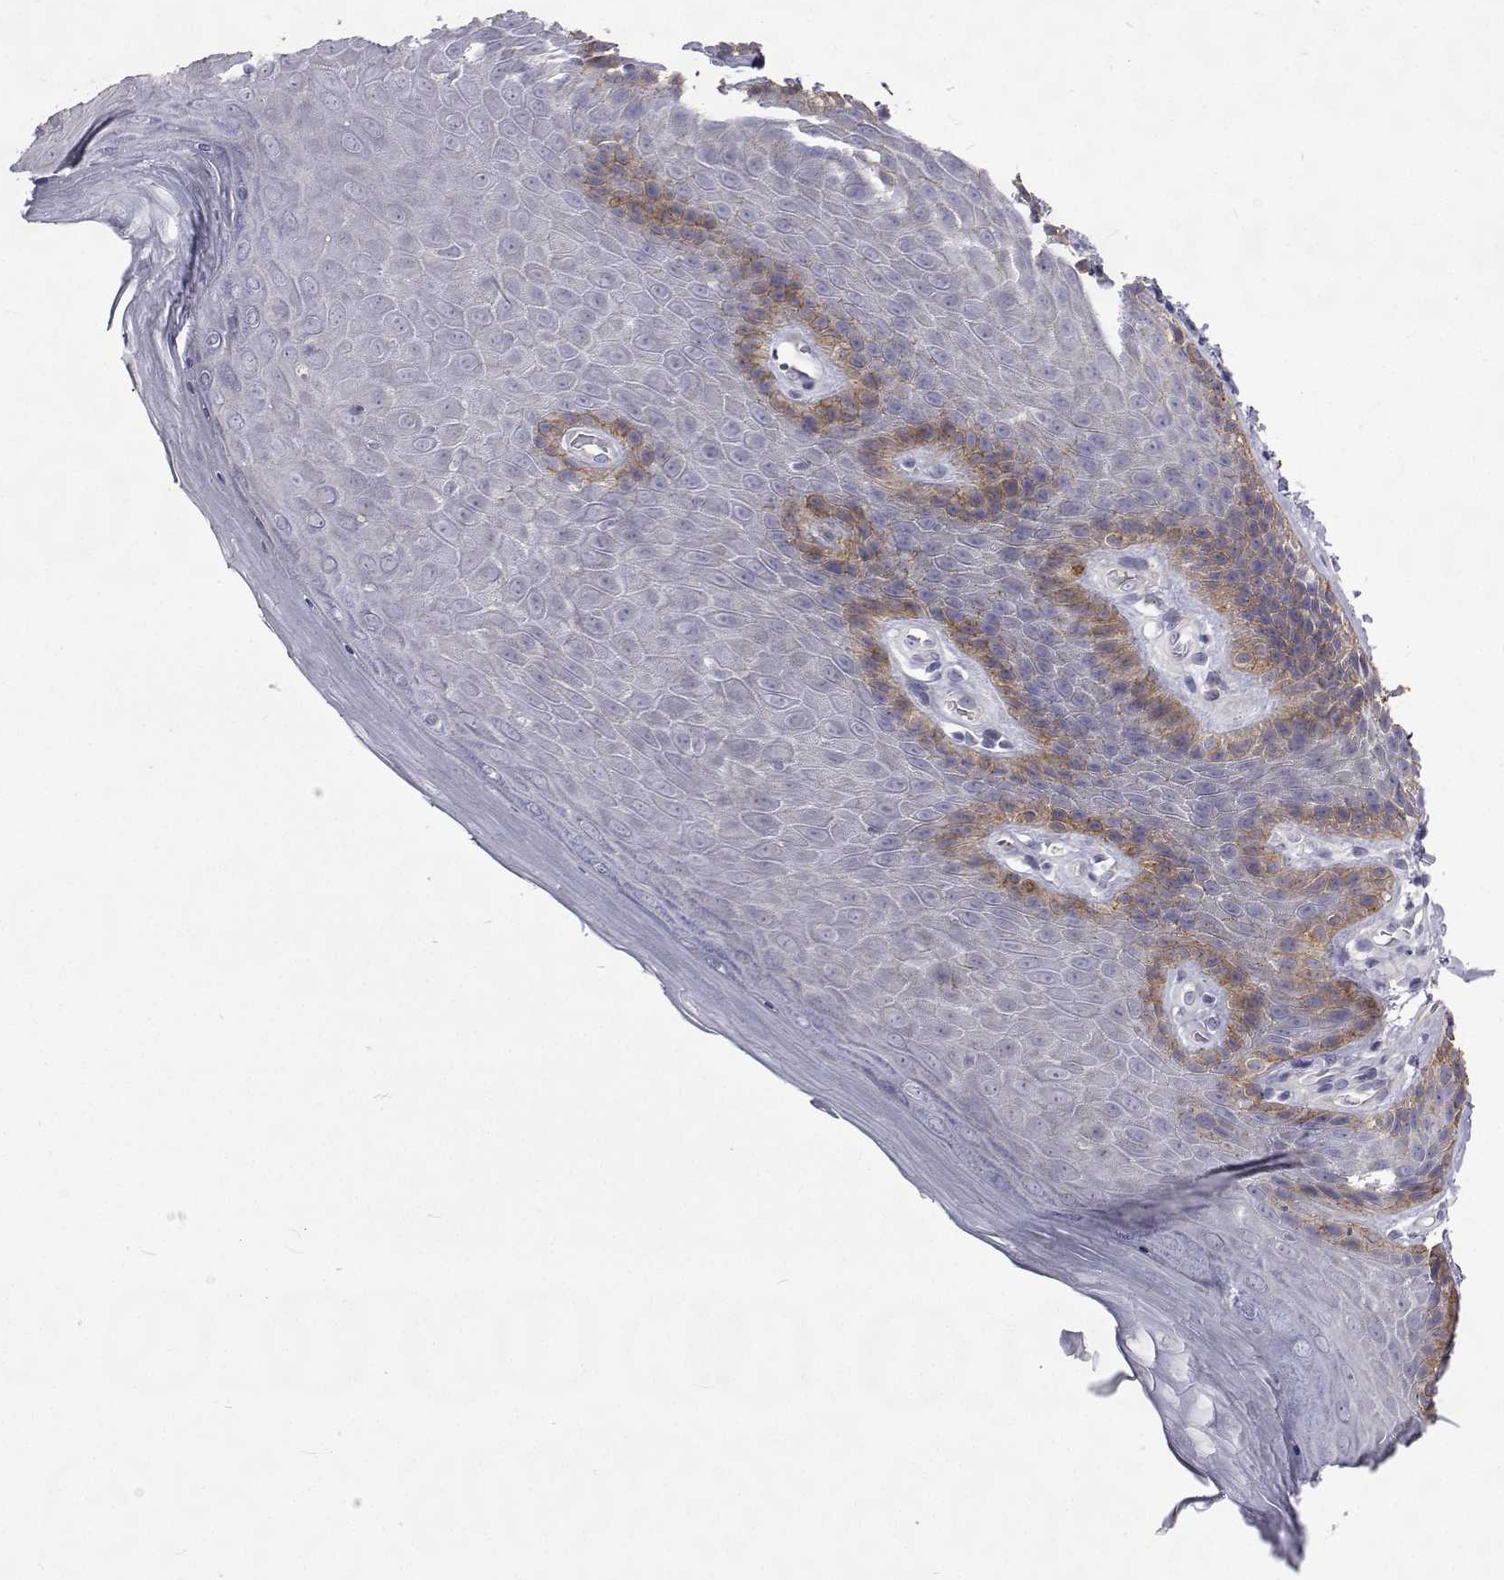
{"staining": {"intensity": "negative", "quantity": "none", "location": "none"}, "tissue": "skin", "cell_type": "Epidermal cells", "image_type": "normal", "snomed": [{"axis": "morphology", "description": "Normal tissue, NOS"}, {"axis": "topography", "description": "Anal"}, {"axis": "topography", "description": "Peripheral nerve tissue"}], "caption": "Micrograph shows no significant protein positivity in epidermal cells of benign skin. Nuclei are stained in blue.", "gene": "NPR3", "patient": {"sex": "male", "age": 53}}